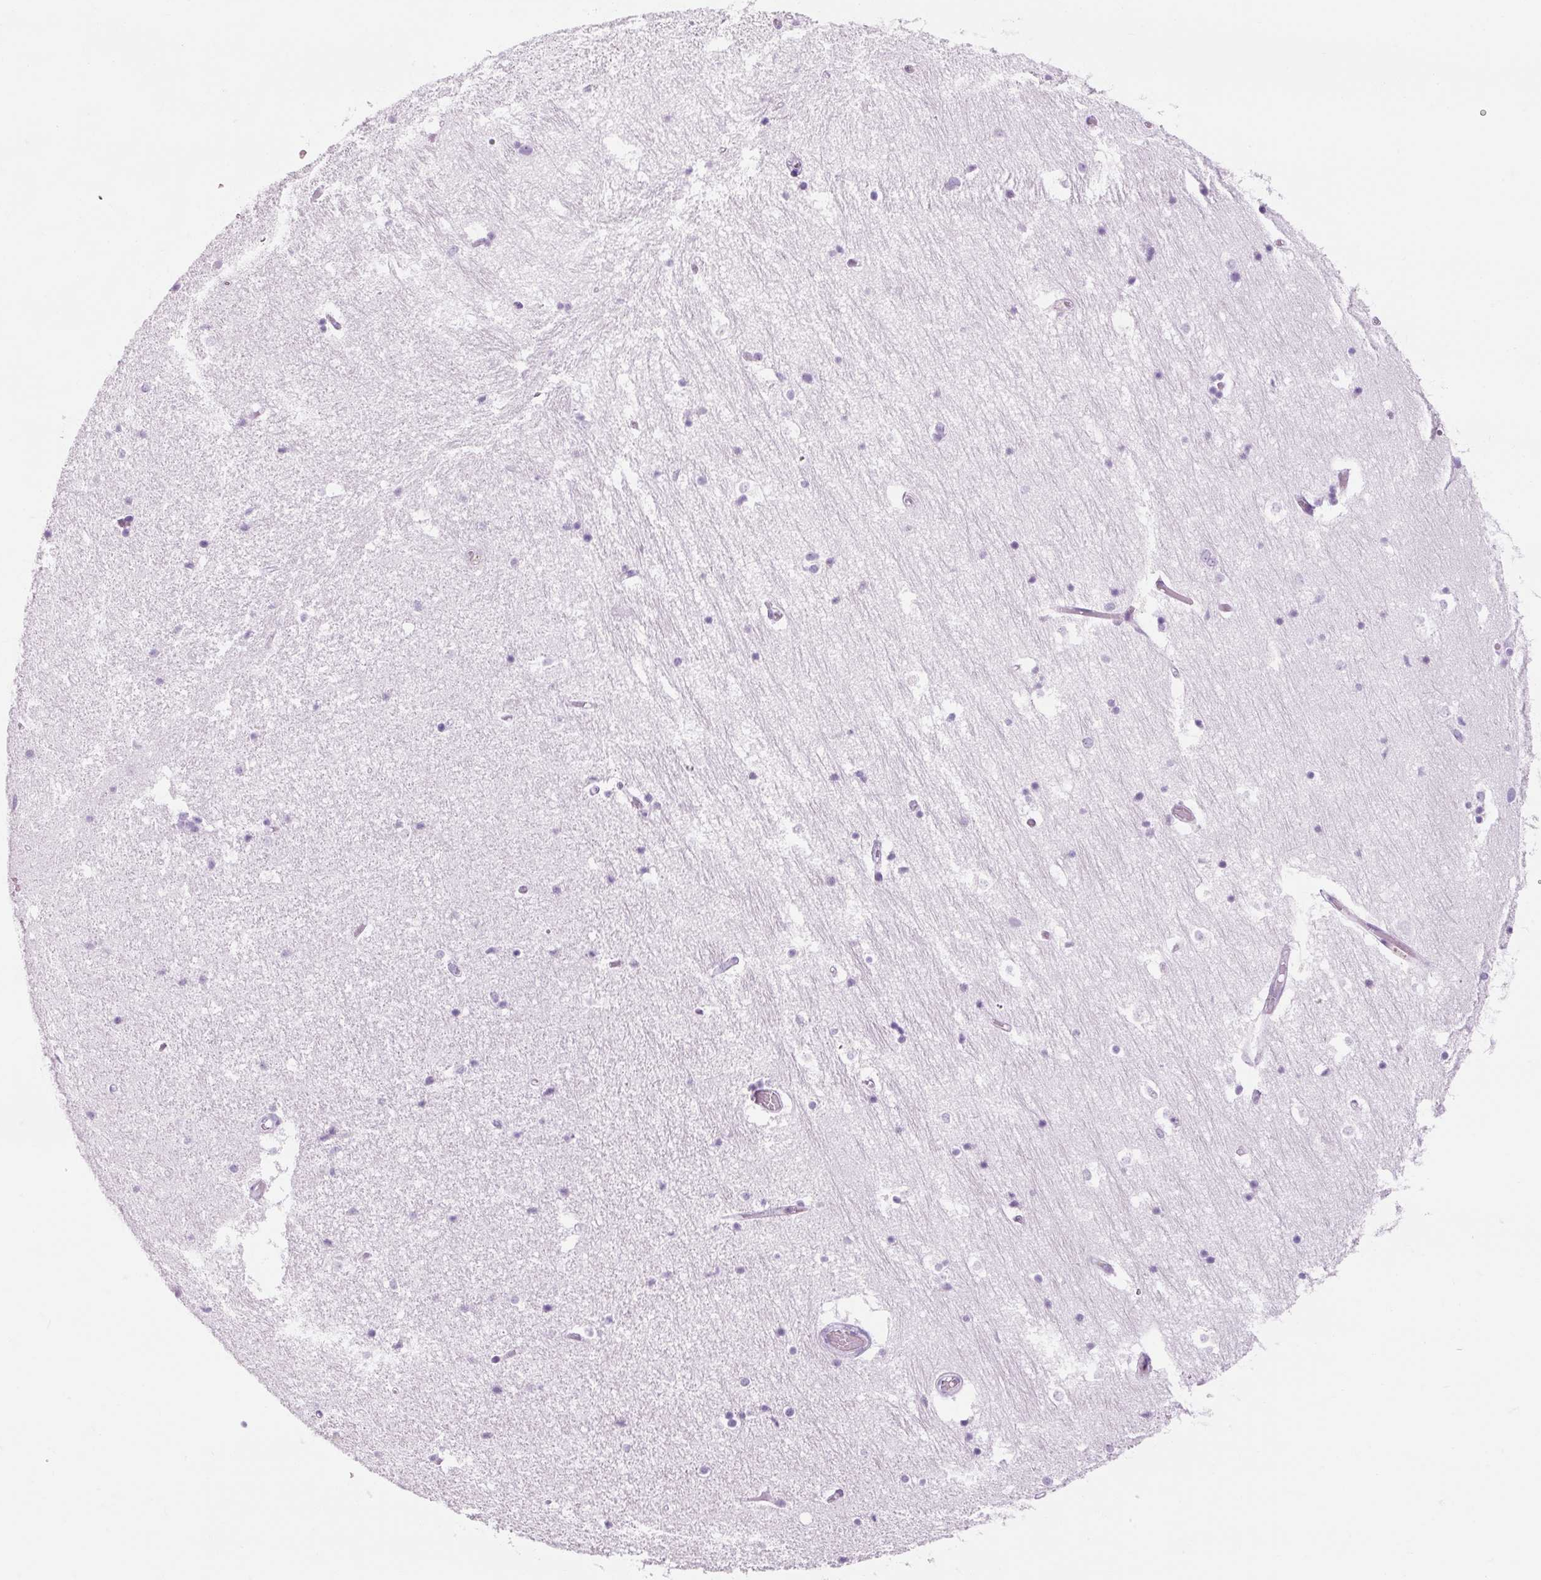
{"staining": {"intensity": "negative", "quantity": "none", "location": "none"}, "tissue": "hippocampus", "cell_type": "Glial cells", "image_type": "normal", "snomed": [{"axis": "morphology", "description": "Normal tissue, NOS"}, {"axis": "topography", "description": "Hippocampus"}], "caption": "This is an immunohistochemistry micrograph of benign human hippocampus. There is no expression in glial cells.", "gene": "TIGD2", "patient": {"sex": "female", "age": 52}}